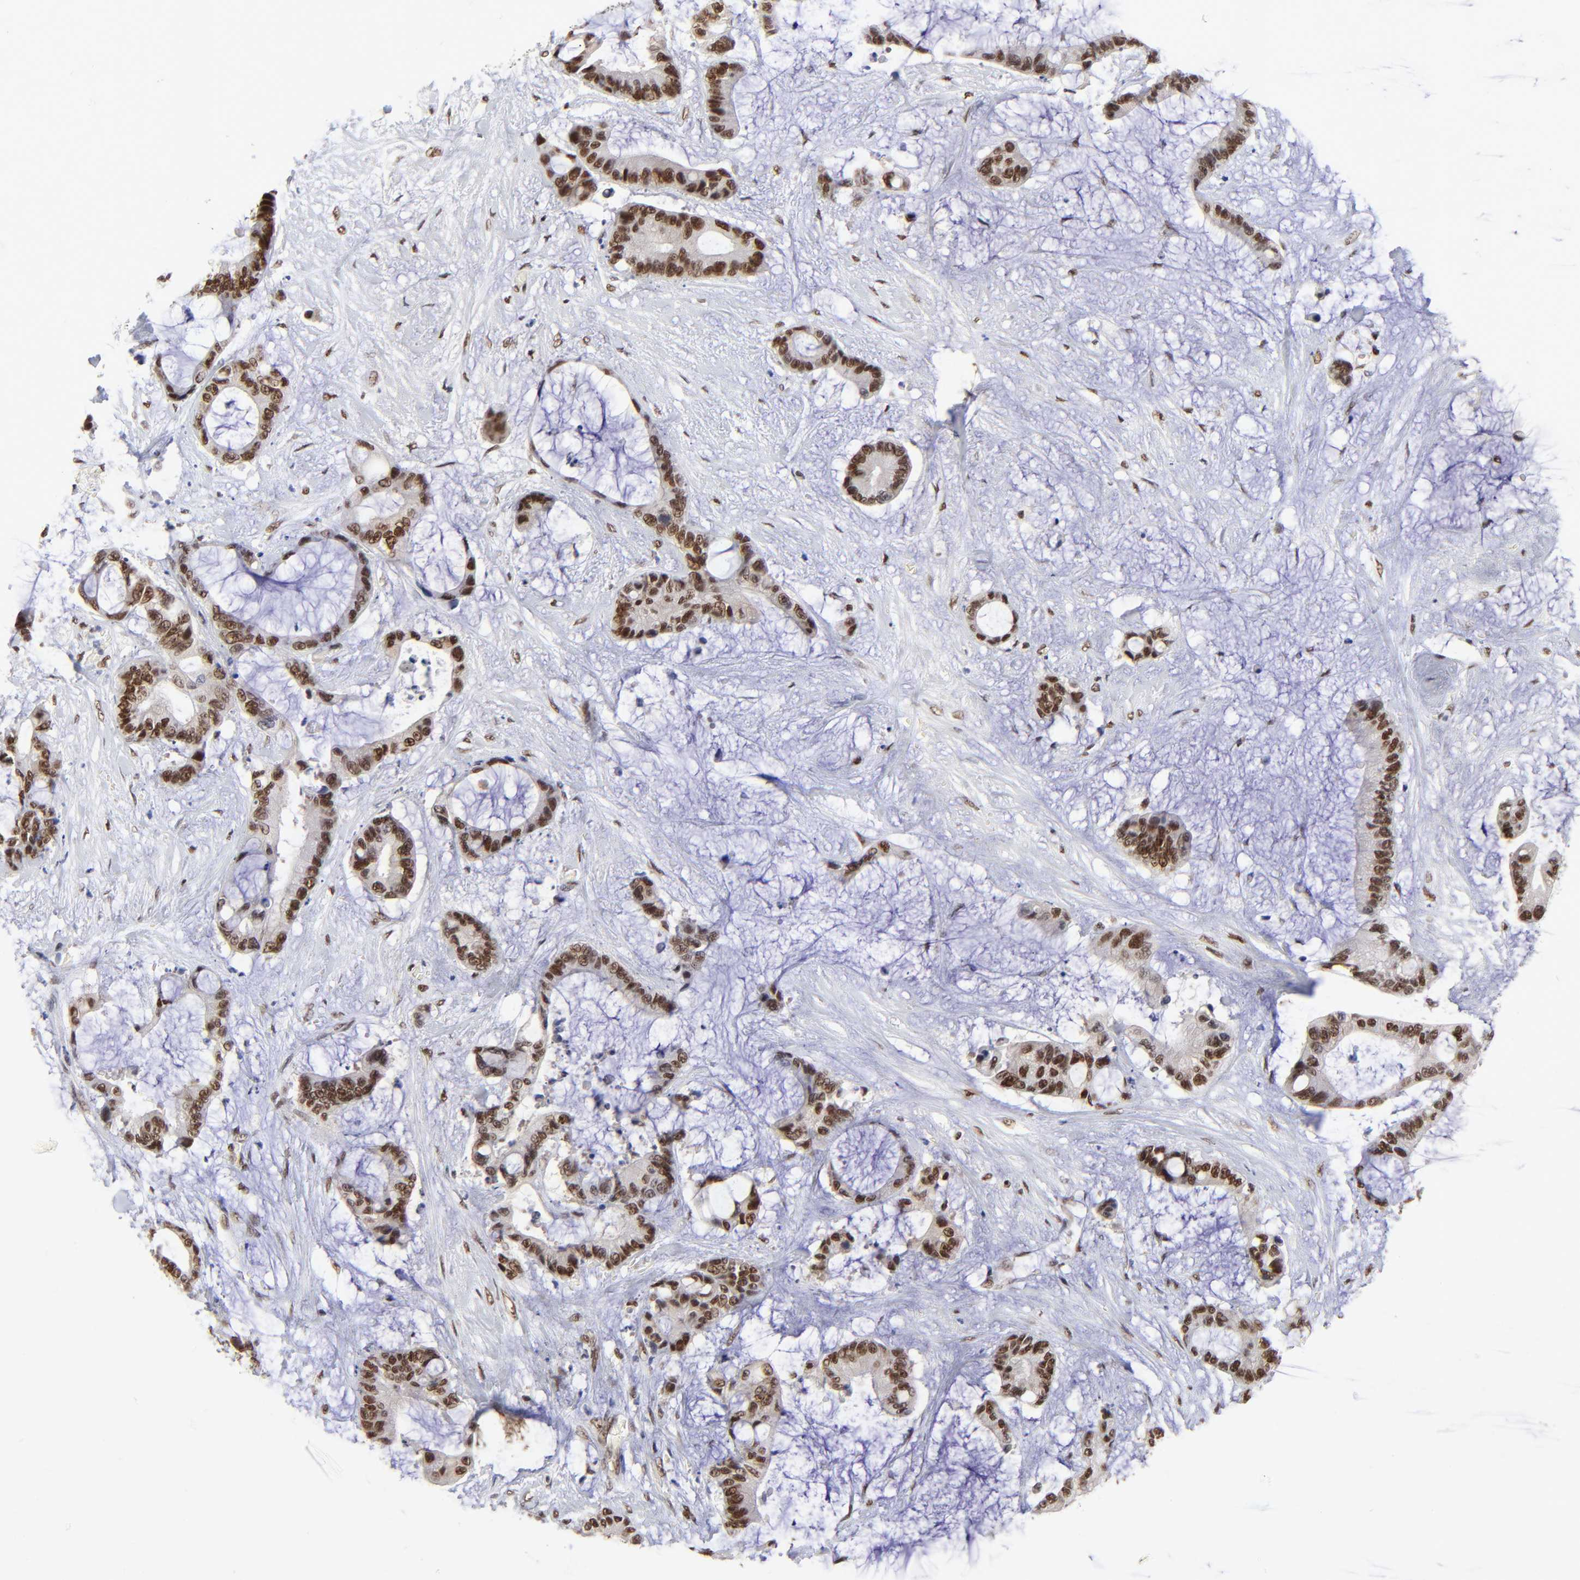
{"staining": {"intensity": "strong", "quantity": ">75%", "location": "nuclear"}, "tissue": "liver cancer", "cell_type": "Tumor cells", "image_type": "cancer", "snomed": [{"axis": "morphology", "description": "Cholangiocarcinoma"}, {"axis": "topography", "description": "Liver"}], "caption": "Immunohistochemistry (IHC) (DAB (3,3'-diaminobenzidine)) staining of liver cancer (cholangiocarcinoma) displays strong nuclear protein positivity in approximately >75% of tumor cells. (DAB IHC, brown staining for protein, blue staining for nuclei).", "gene": "ZMYM3", "patient": {"sex": "female", "age": 73}}